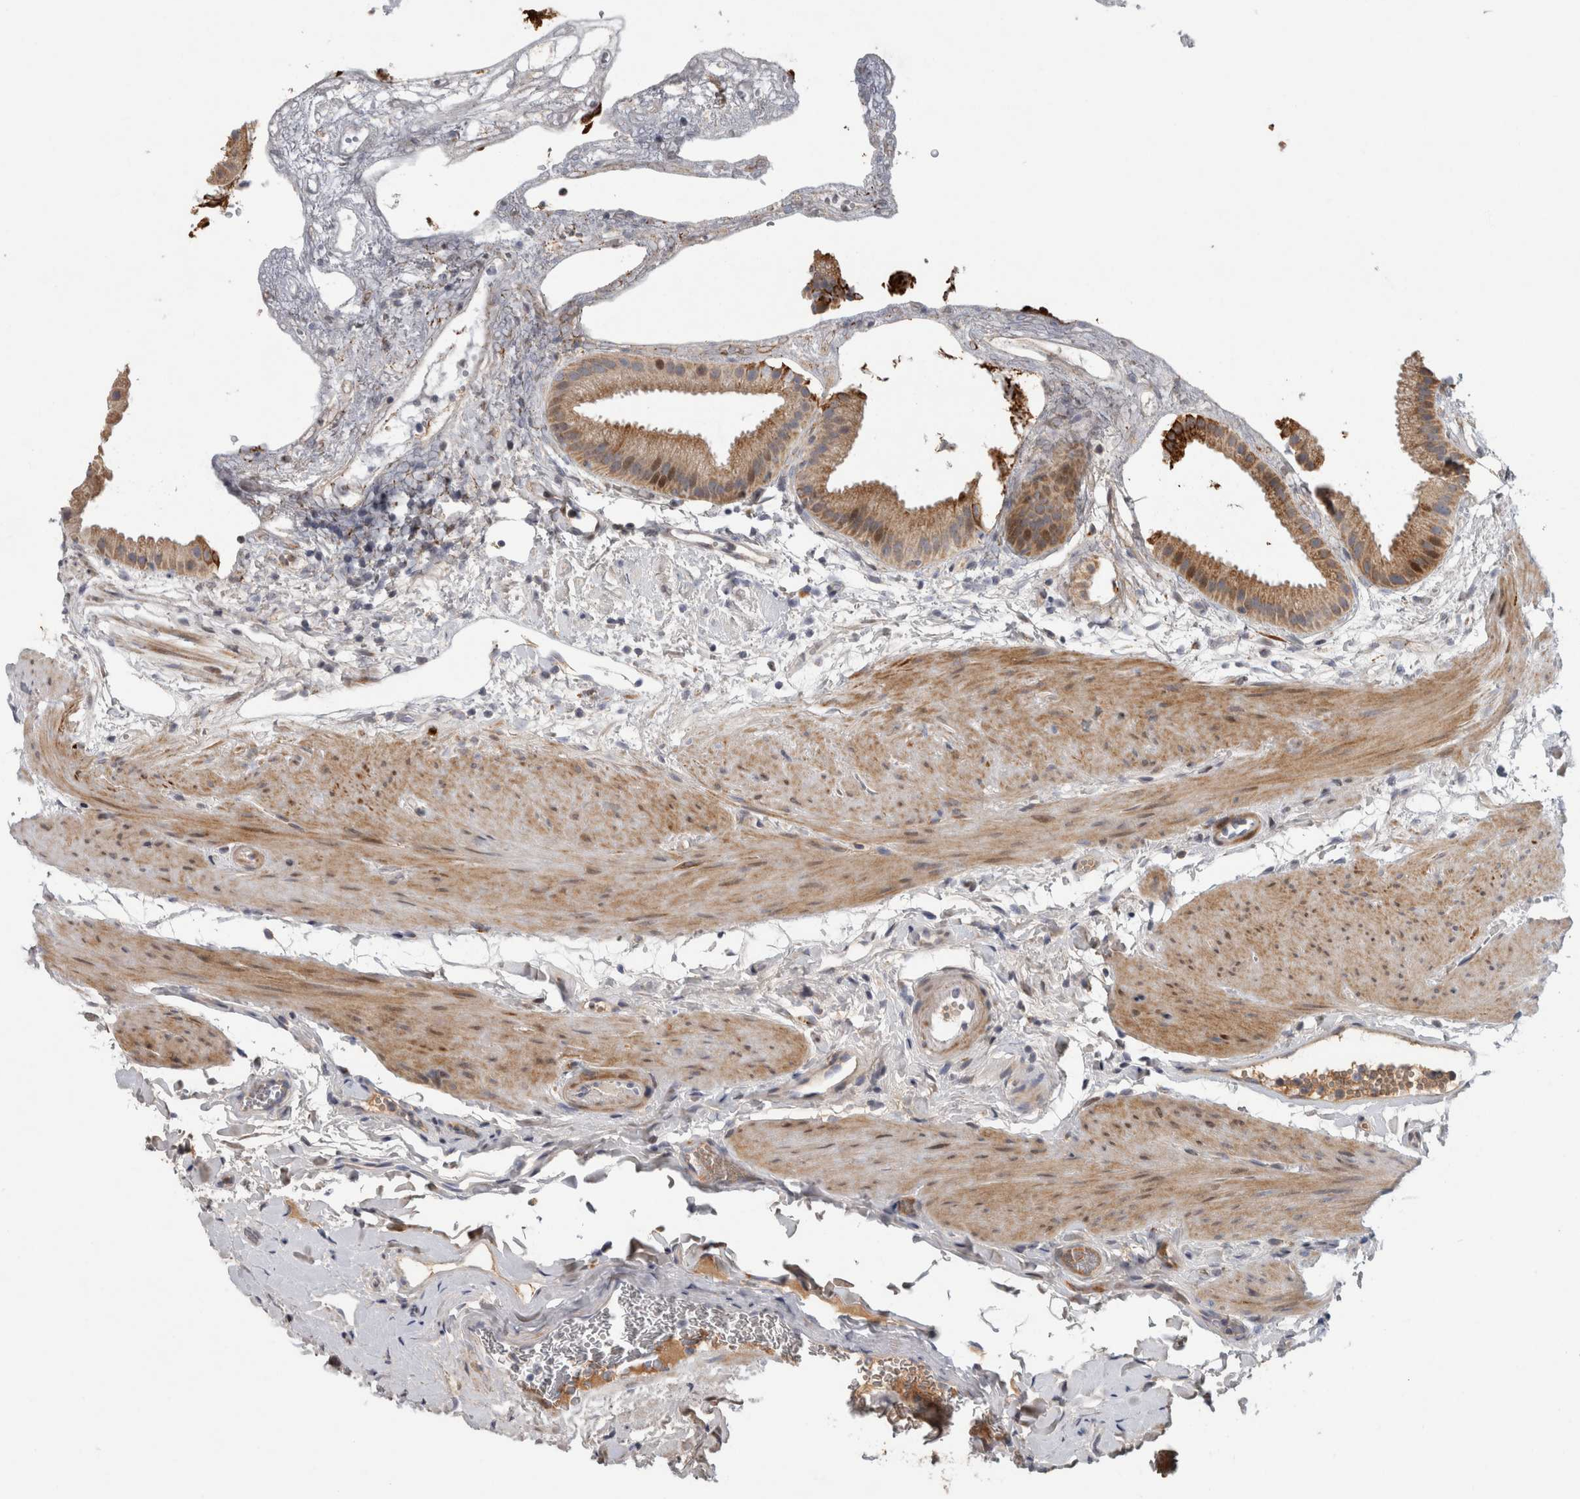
{"staining": {"intensity": "strong", "quantity": "25%-75%", "location": "cytoplasmic/membranous"}, "tissue": "gallbladder", "cell_type": "Glandular cells", "image_type": "normal", "snomed": [{"axis": "morphology", "description": "Normal tissue, NOS"}, {"axis": "topography", "description": "Gallbladder"}], "caption": "An IHC micrograph of benign tissue is shown. Protein staining in brown labels strong cytoplasmic/membranous positivity in gallbladder within glandular cells.", "gene": "RBM48", "patient": {"sex": "female", "age": 64}}